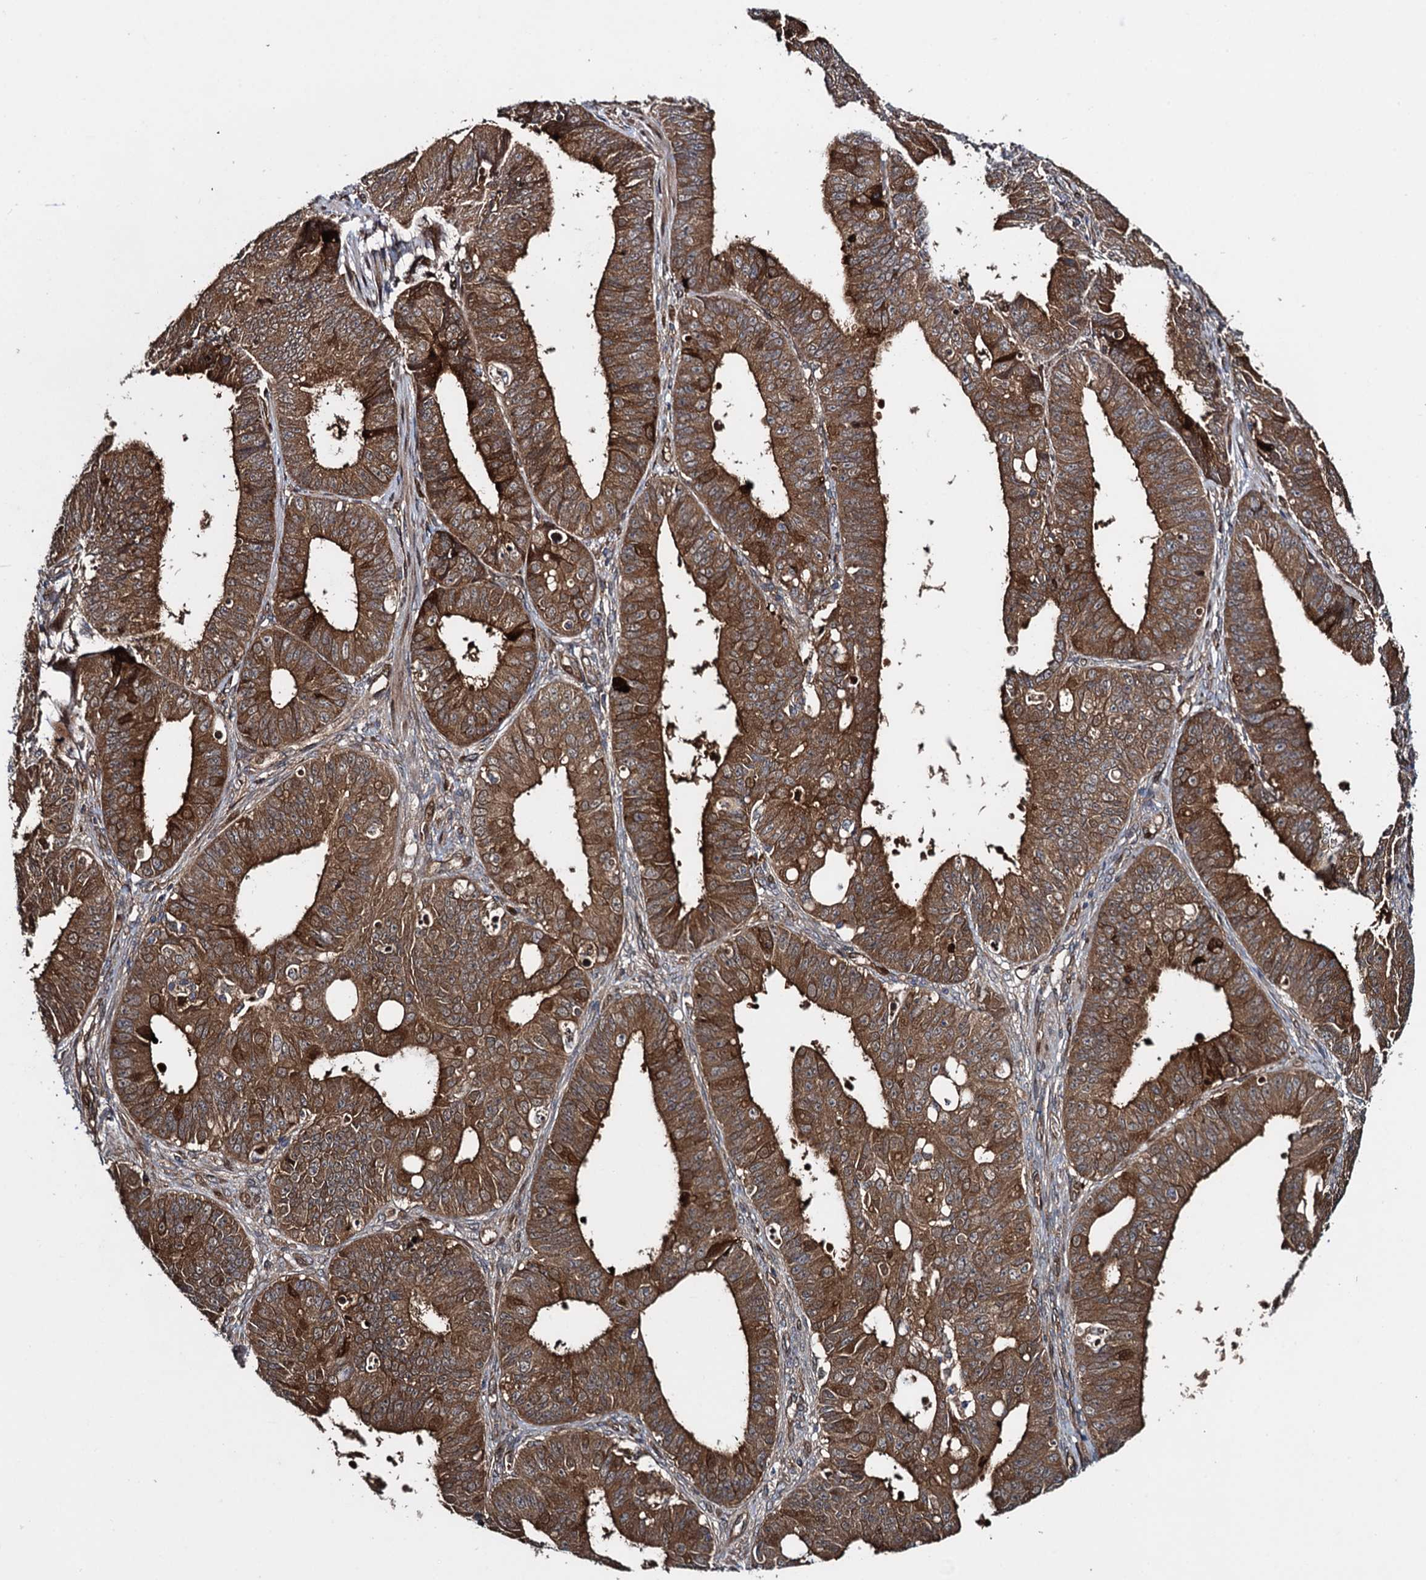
{"staining": {"intensity": "strong", "quantity": ">75%", "location": "cytoplasmic/membranous"}, "tissue": "ovarian cancer", "cell_type": "Tumor cells", "image_type": "cancer", "snomed": [{"axis": "morphology", "description": "Carcinoma, endometroid"}, {"axis": "topography", "description": "Appendix"}, {"axis": "topography", "description": "Ovary"}], "caption": "Human ovarian cancer stained for a protein (brown) shows strong cytoplasmic/membranous positive expression in approximately >75% of tumor cells.", "gene": "RHOBTB1", "patient": {"sex": "female", "age": 42}}